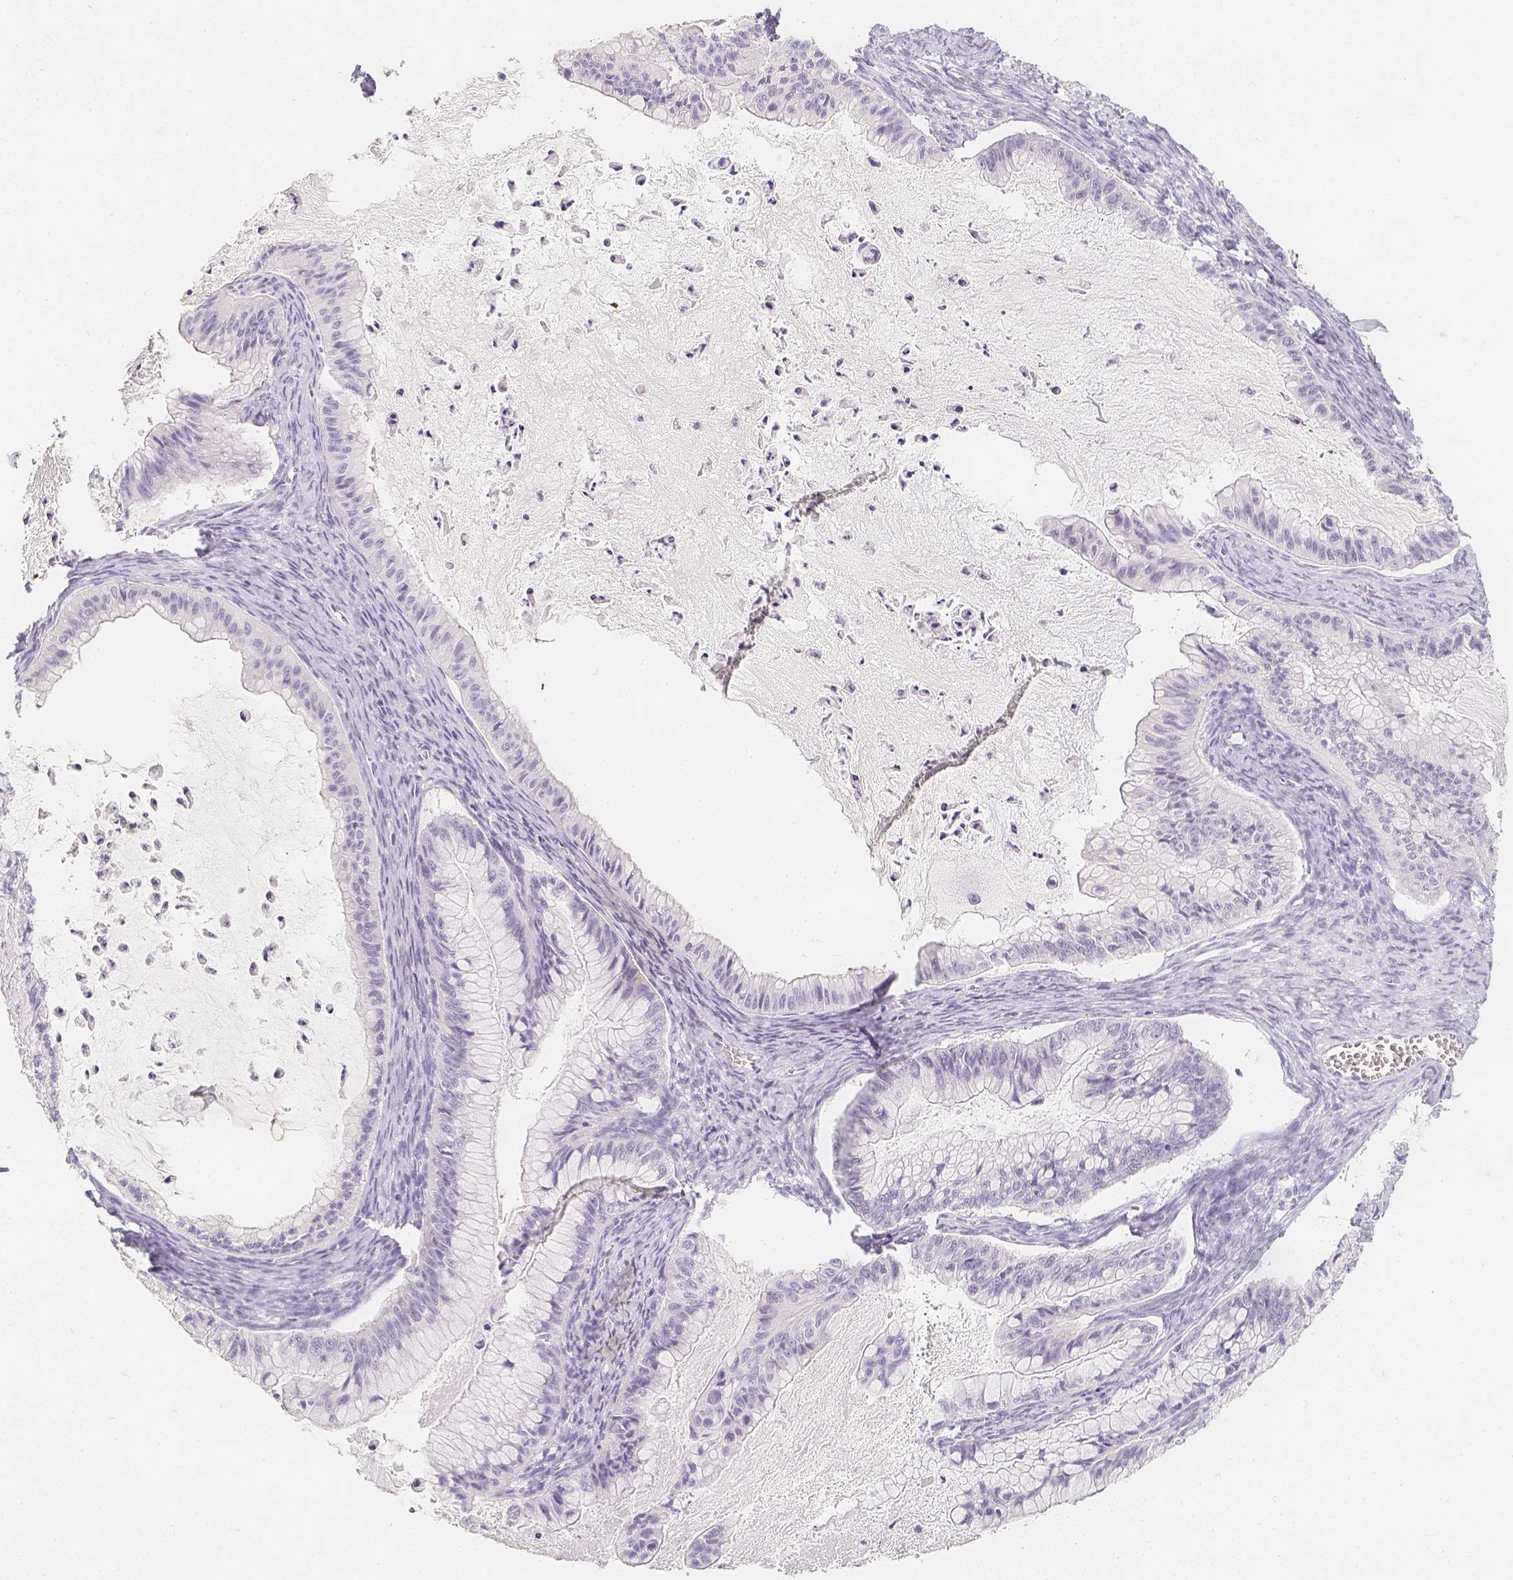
{"staining": {"intensity": "negative", "quantity": "none", "location": "none"}, "tissue": "ovarian cancer", "cell_type": "Tumor cells", "image_type": "cancer", "snomed": [{"axis": "morphology", "description": "Cystadenocarcinoma, mucinous, NOS"}, {"axis": "topography", "description": "Ovary"}], "caption": "DAB (3,3'-diaminobenzidine) immunohistochemical staining of mucinous cystadenocarcinoma (ovarian) demonstrates no significant staining in tumor cells.", "gene": "SLC18A1", "patient": {"sex": "female", "age": 72}}